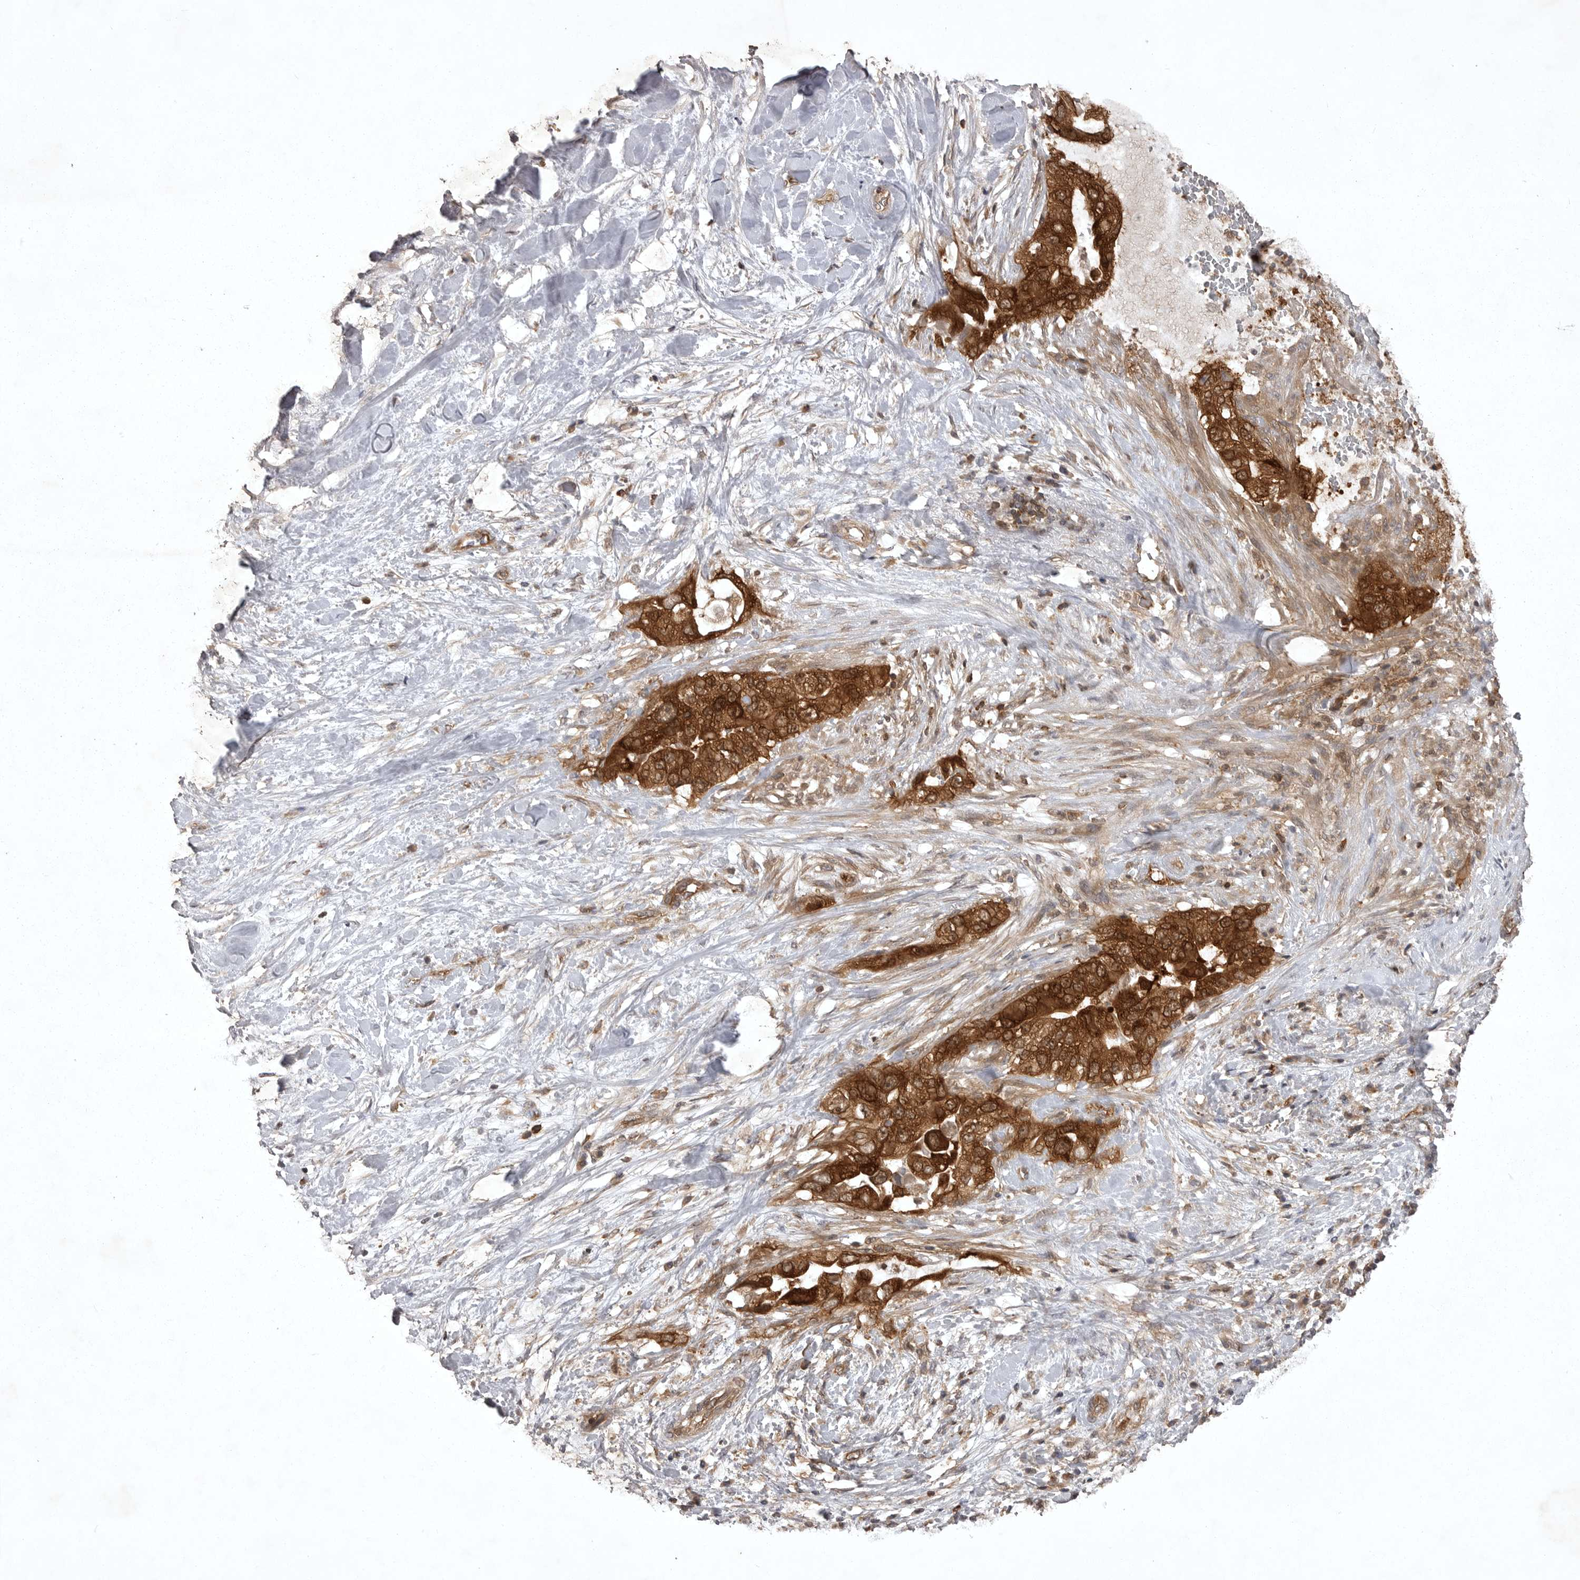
{"staining": {"intensity": "strong", "quantity": ">75%", "location": "cytoplasmic/membranous,nuclear"}, "tissue": "pancreatic cancer", "cell_type": "Tumor cells", "image_type": "cancer", "snomed": [{"axis": "morphology", "description": "Inflammation, NOS"}, {"axis": "morphology", "description": "Adenocarcinoma, NOS"}, {"axis": "topography", "description": "Pancreas"}], "caption": "IHC micrograph of human pancreatic cancer stained for a protein (brown), which reveals high levels of strong cytoplasmic/membranous and nuclear positivity in approximately >75% of tumor cells.", "gene": "STK24", "patient": {"sex": "female", "age": 56}}